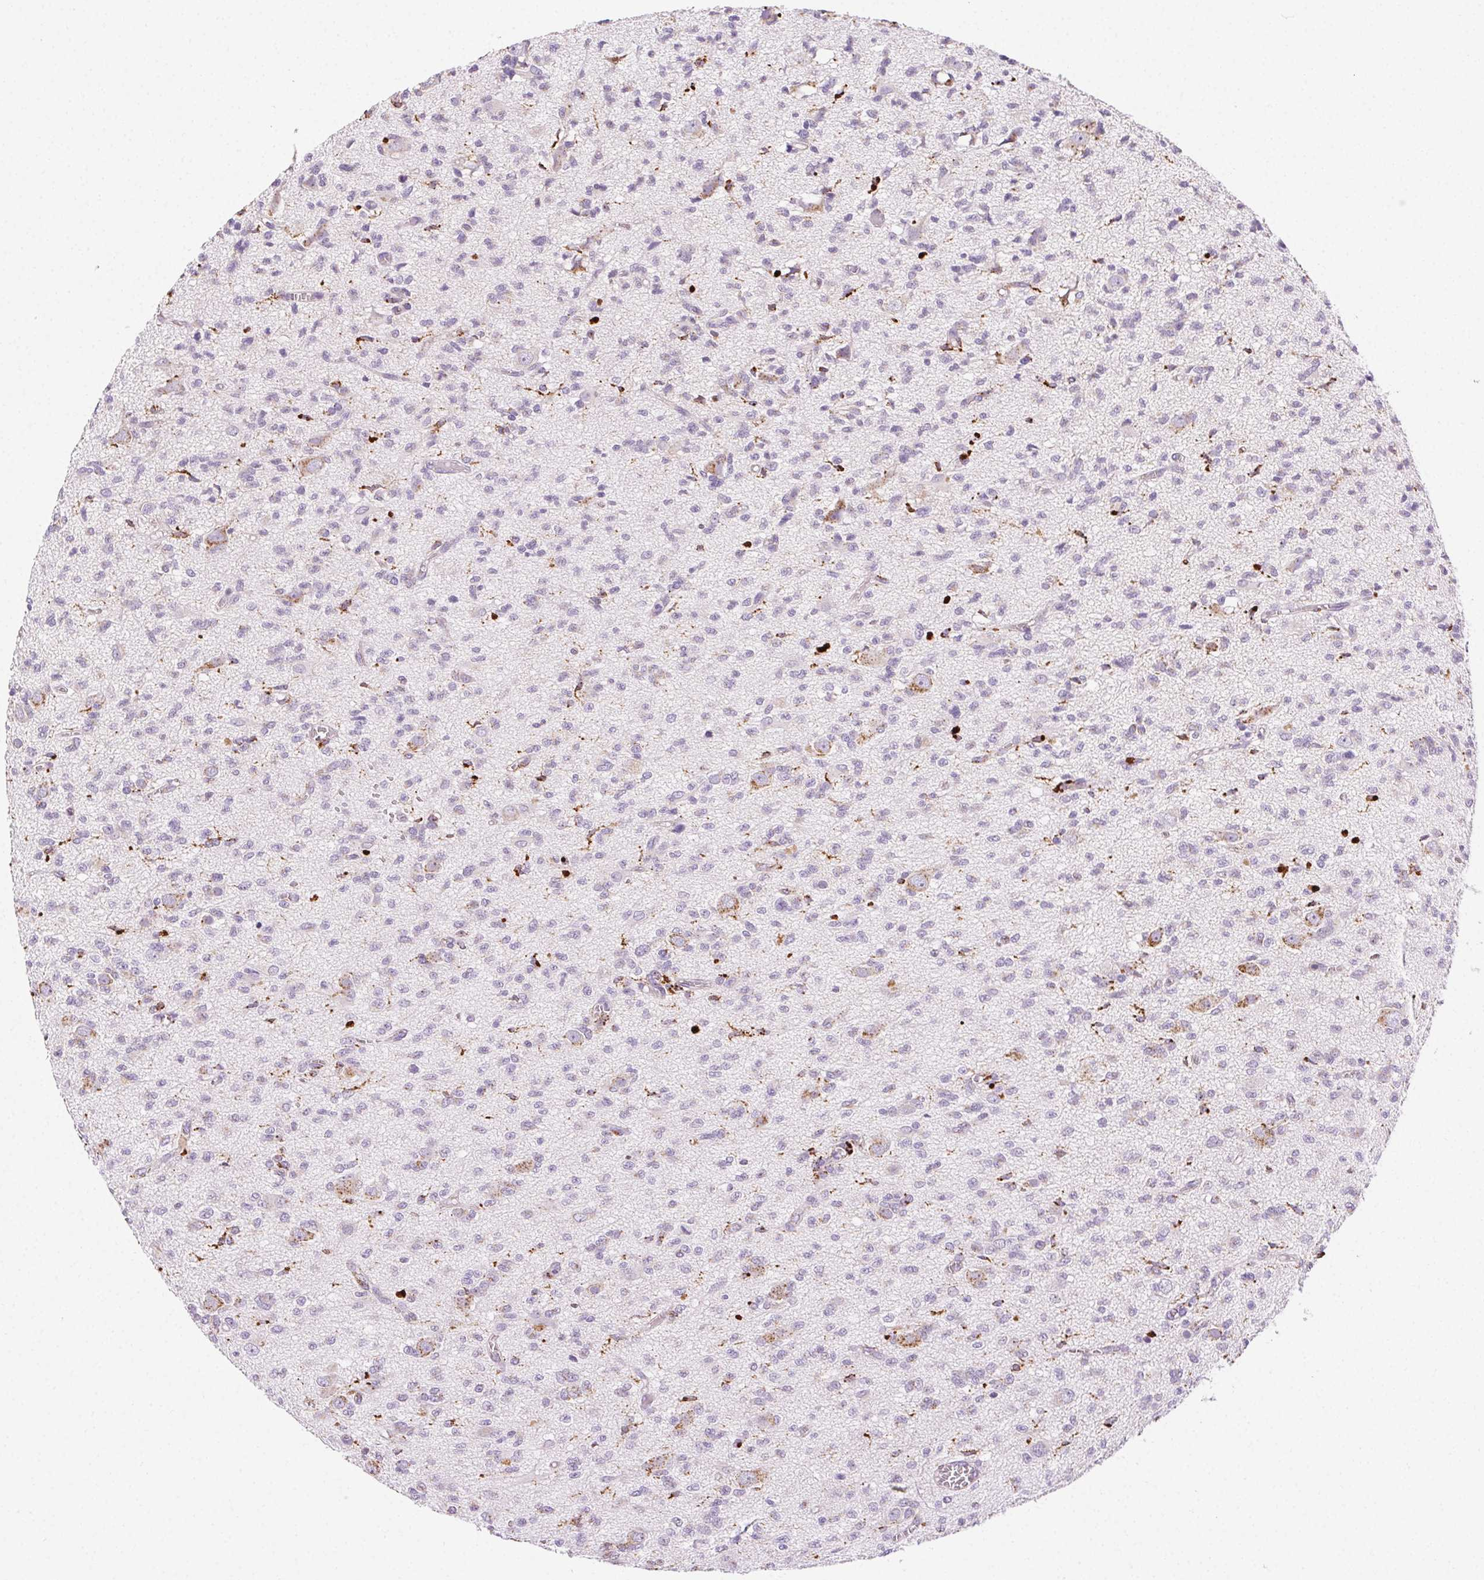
{"staining": {"intensity": "weak", "quantity": "<25%", "location": "cytoplasmic/membranous"}, "tissue": "glioma", "cell_type": "Tumor cells", "image_type": "cancer", "snomed": [{"axis": "morphology", "description": "Glioma, malignant, Low grade"}, {"axis": "topography", "description": "Brain"}], "caption": "IHC of malignant low-grade glioma demonstrates no positivity in tumor cells. (DAB (3,3'-diaminobenzidine) immunohistochemistry (IHC) with hematoxylin counter stain).", "gene": "SCPEP1", "patient": {"sex": "male", "age": 64}}